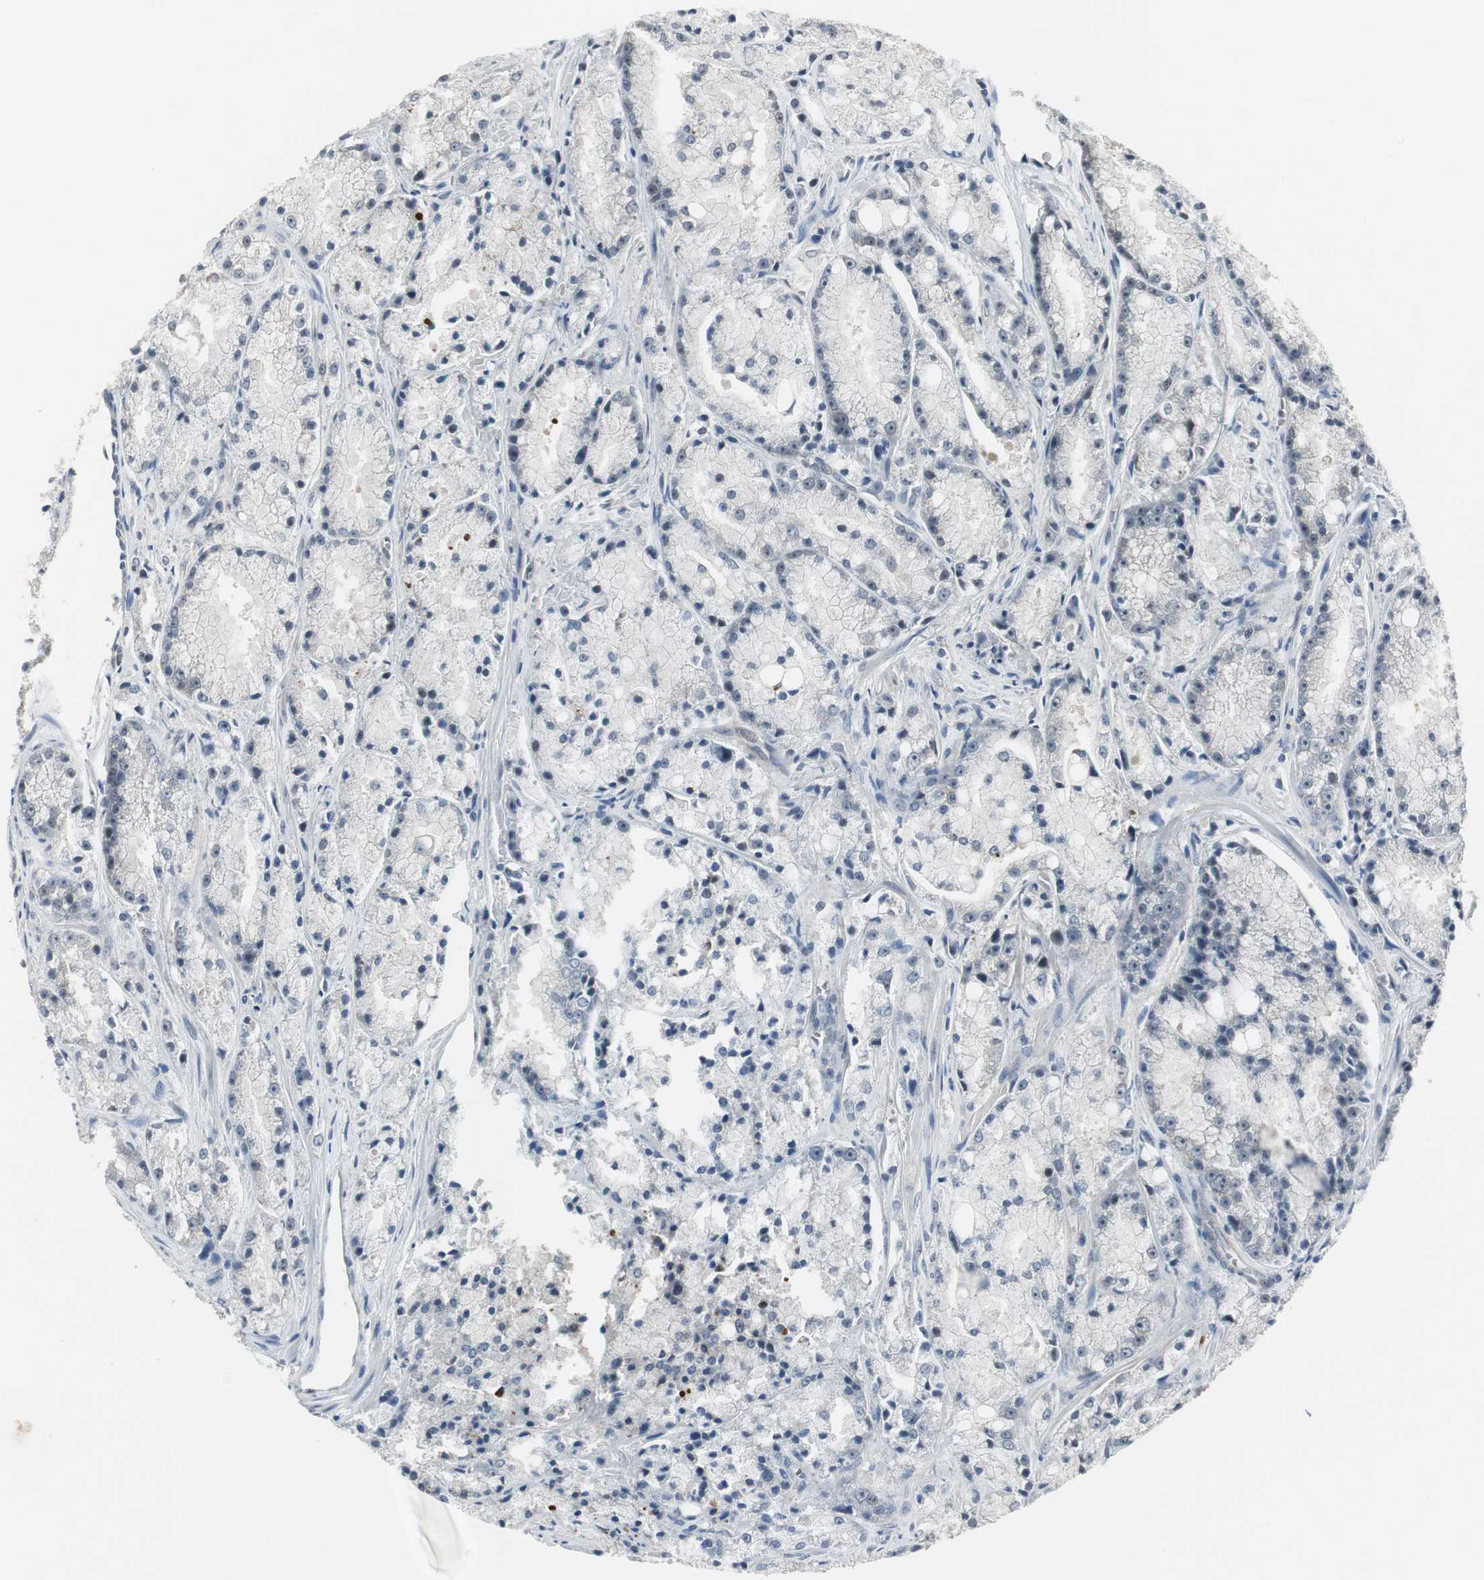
{"staining": {"intensity": "negative", "quantity": "none", "location": "none"}, "tissue": "prostate cancer", "cell_type": "Tumor cells", "image_type": "cancer", "snomed": [{"axis": "morphology", "description": "Adenocarcinoma, Low grade"}, {"axis": "topography", "description": "Prostate"}], "caption": "A high-resolution image shows immunohistochemistry (IHC) staining of prostate cancer (adenocarcinoma (low-grade)), which reveals no significant expression in tumor cells.", "gene": "CCT5", "patient": {"sex": "male", "age": 64}}